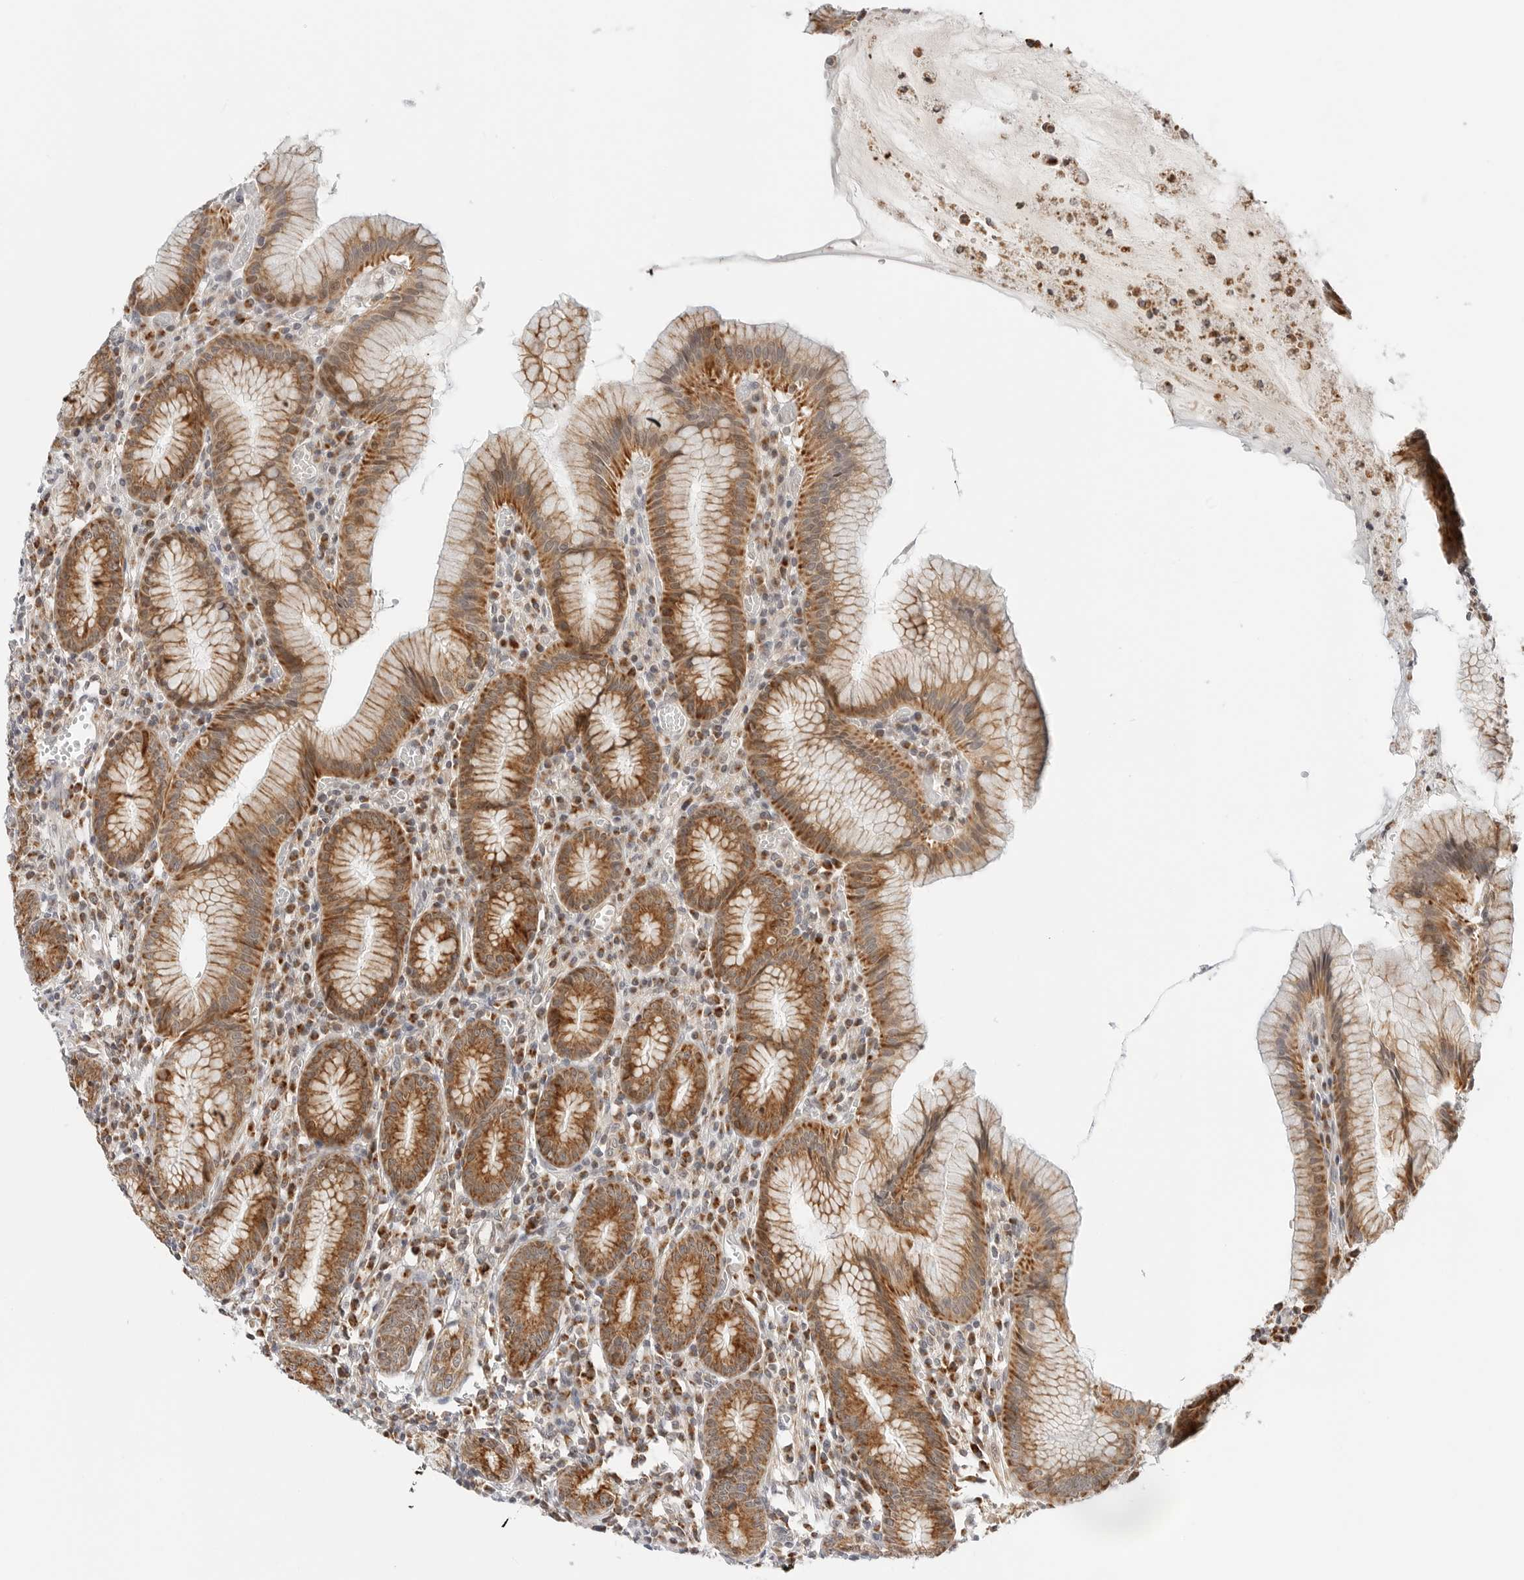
{"staining": {"intensity": "strong", "quantity": ">75%", "location": "cytoplasmic/membranous"}, "tissue": "stomach", "cell_type": "Glandular cells", "image_type": "normal", "snomed": [{"axis": "morphology", "description": "Normal tissue, NOS"}, {"axis": "topography", "description": "Stomach"}], "caption": "Stomach stained for a protein displays strong cytoplasmic/membranous positivity in glandular cells. Using DAB (3,3'-diaminobenzidine) (brown) and hematoxylin (blue) stains, captured at high magnification using brightfield microscopy.", "gene": "DYRK4", "patient": {"sex": "male", "age": 55}}